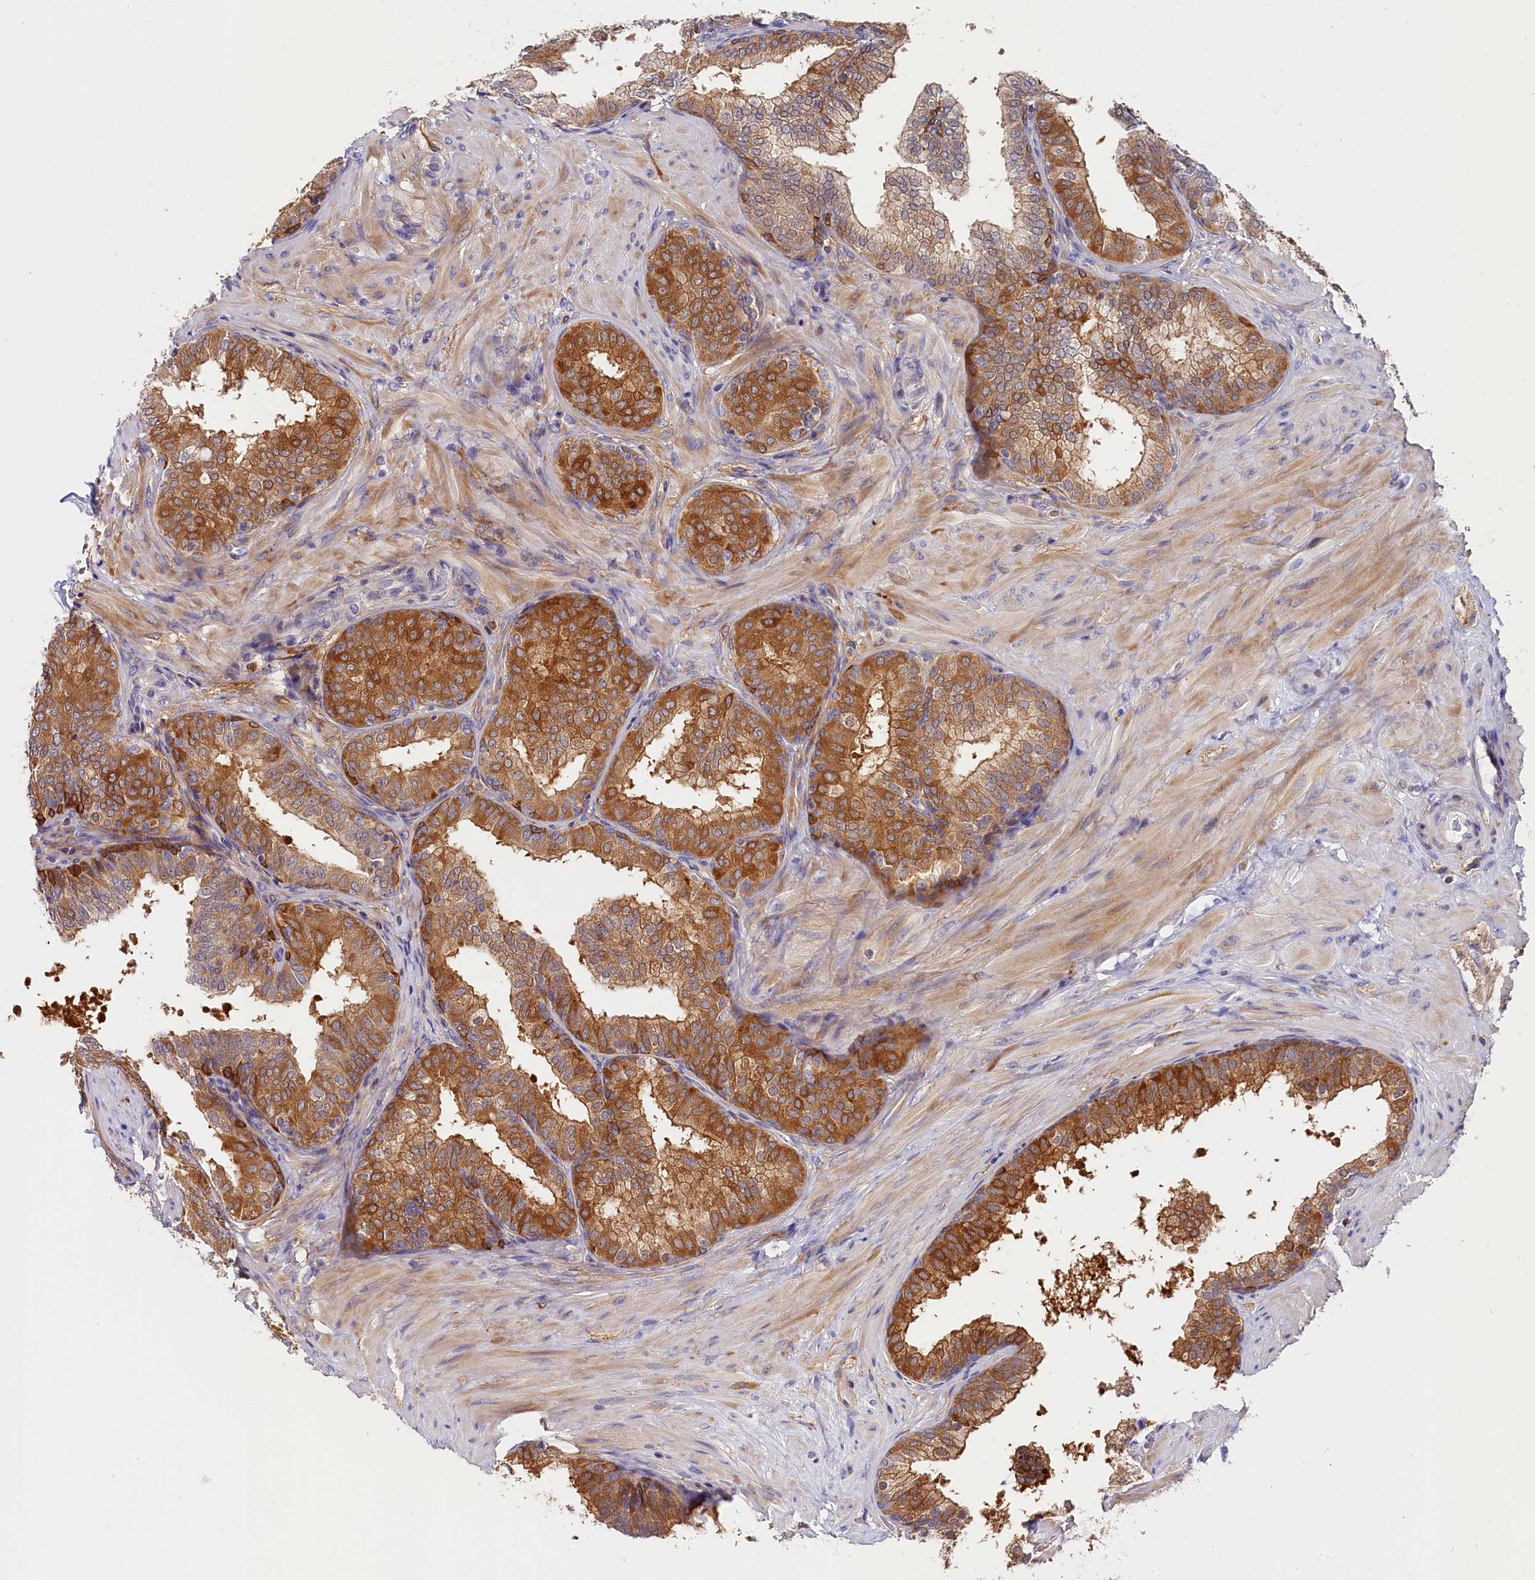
{"staining": {"intensity": "moderate", "quantity": ">75%", "location": "cytoplasmic/membranous"}, "tissue": "prostate", "cell_type": "Glandular cells", "image_type": "normal", "snomed": [{"axis": "morphology", "description": "Normal tissue, NOS"}, {"axis": "topography", "description": "Prostate"}], "caption": "Protein expression analysis of benign human prostate reveals moderate cytoplasmic/membranous positivity in about >75% of glandular cells. (brown staining indicates protein expression, while blue staining denotes nuclei).", "gene": "KATNB1", "patient": {"sex": "male", "age": 60}}